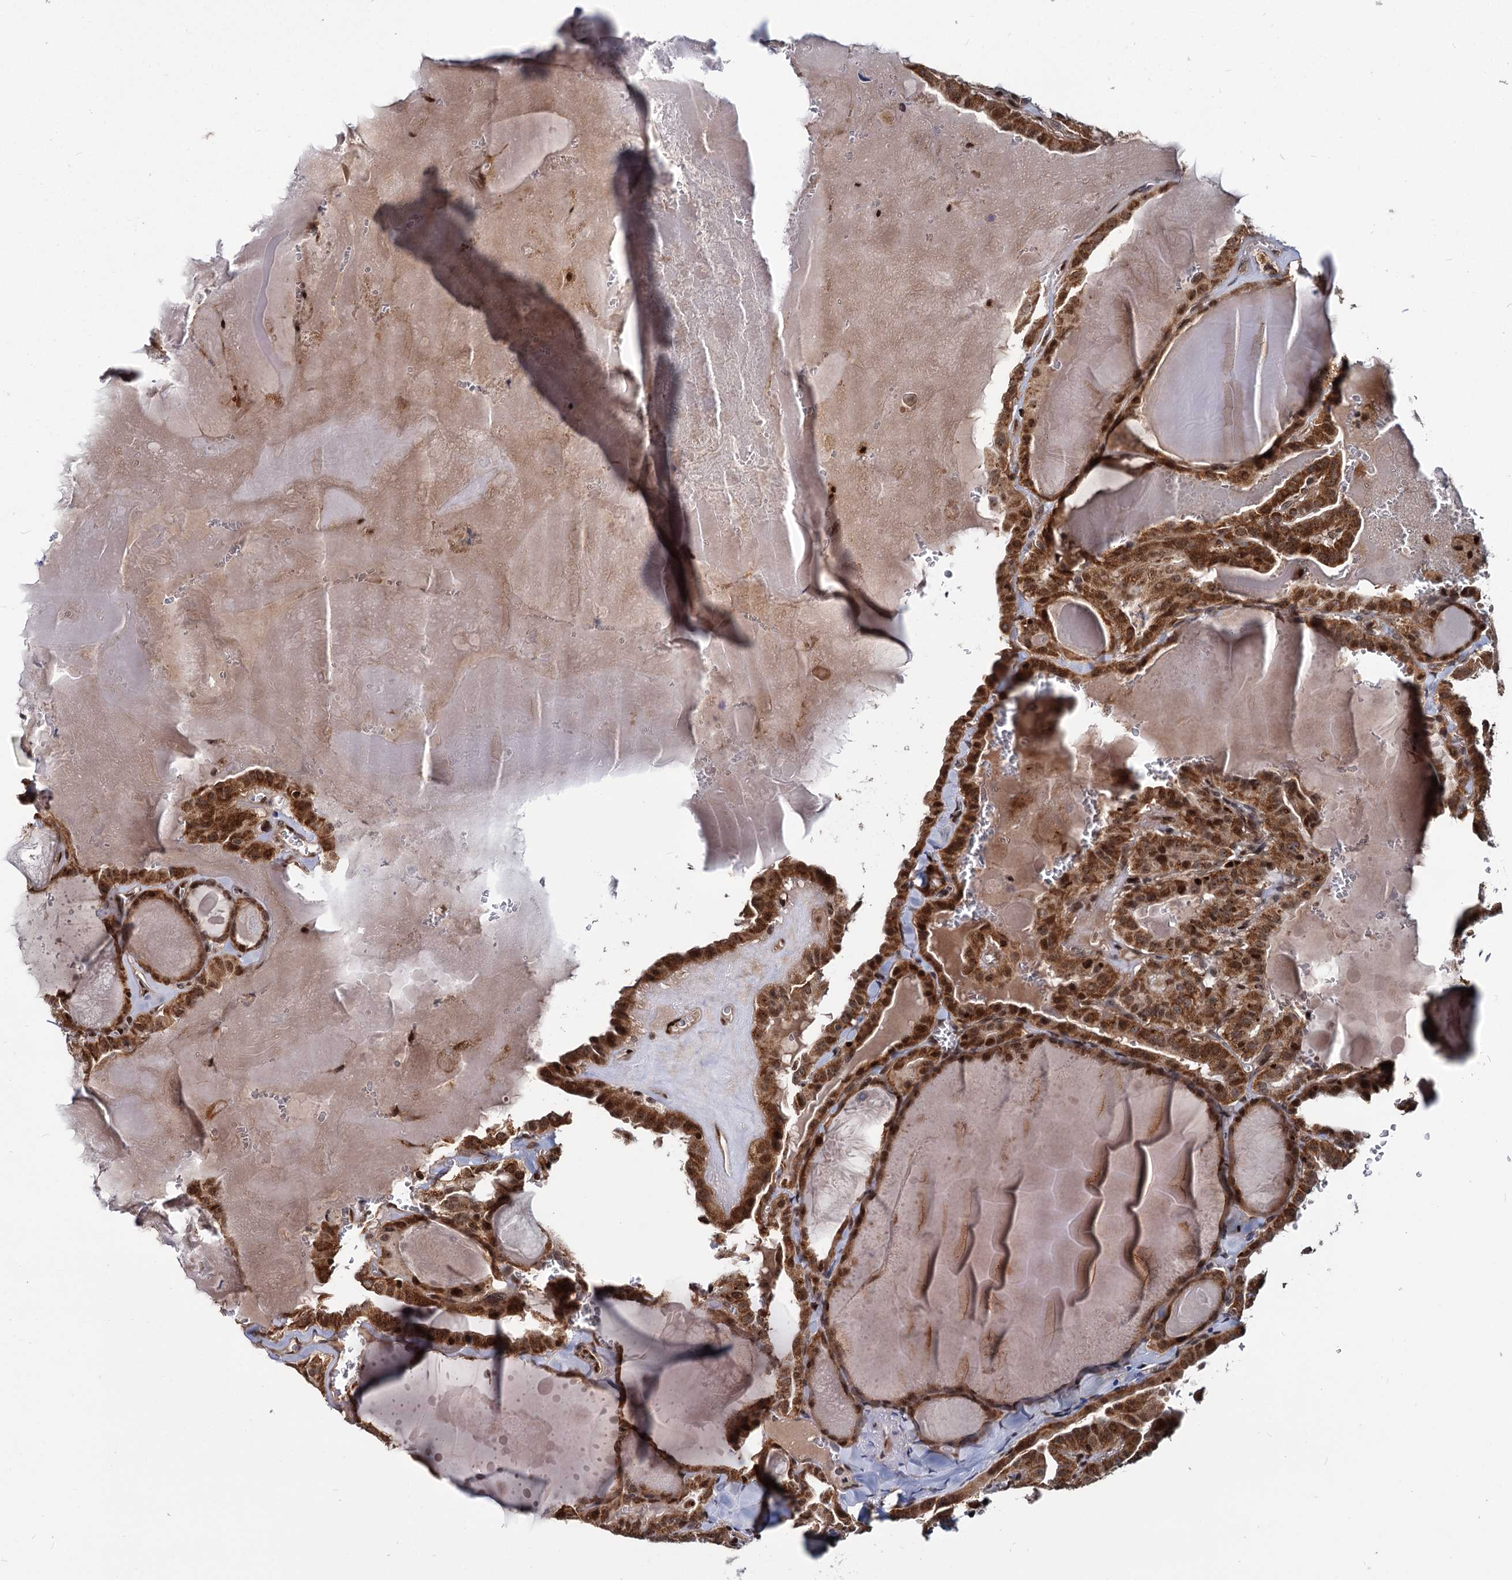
{"staining": {"intensity": "strong", "quantity": ">75%", "location": "cytoplasmic/membranous,nuclear"}, "tissue": "thyroid cancer", "cell_type": "Tumor cells", "image_type": "cancer", "snomed": [{"axis": "morphology", "description": "Papillary adenocarcinoma, NOS"}, {"axis": "topography", "description": "Thyroid gland"}], "caption": "IHC (DAB (3,3'-diaminobenzidine)) staining of human thyroid cancer (papillary adenocarcinoma) exhibits strong cytoplasmic/membranous and nuclear protein expression in about >75% of tumor cells.", "gene": "UBLCP1", "patient": {"sex": "male", "age": 52}}